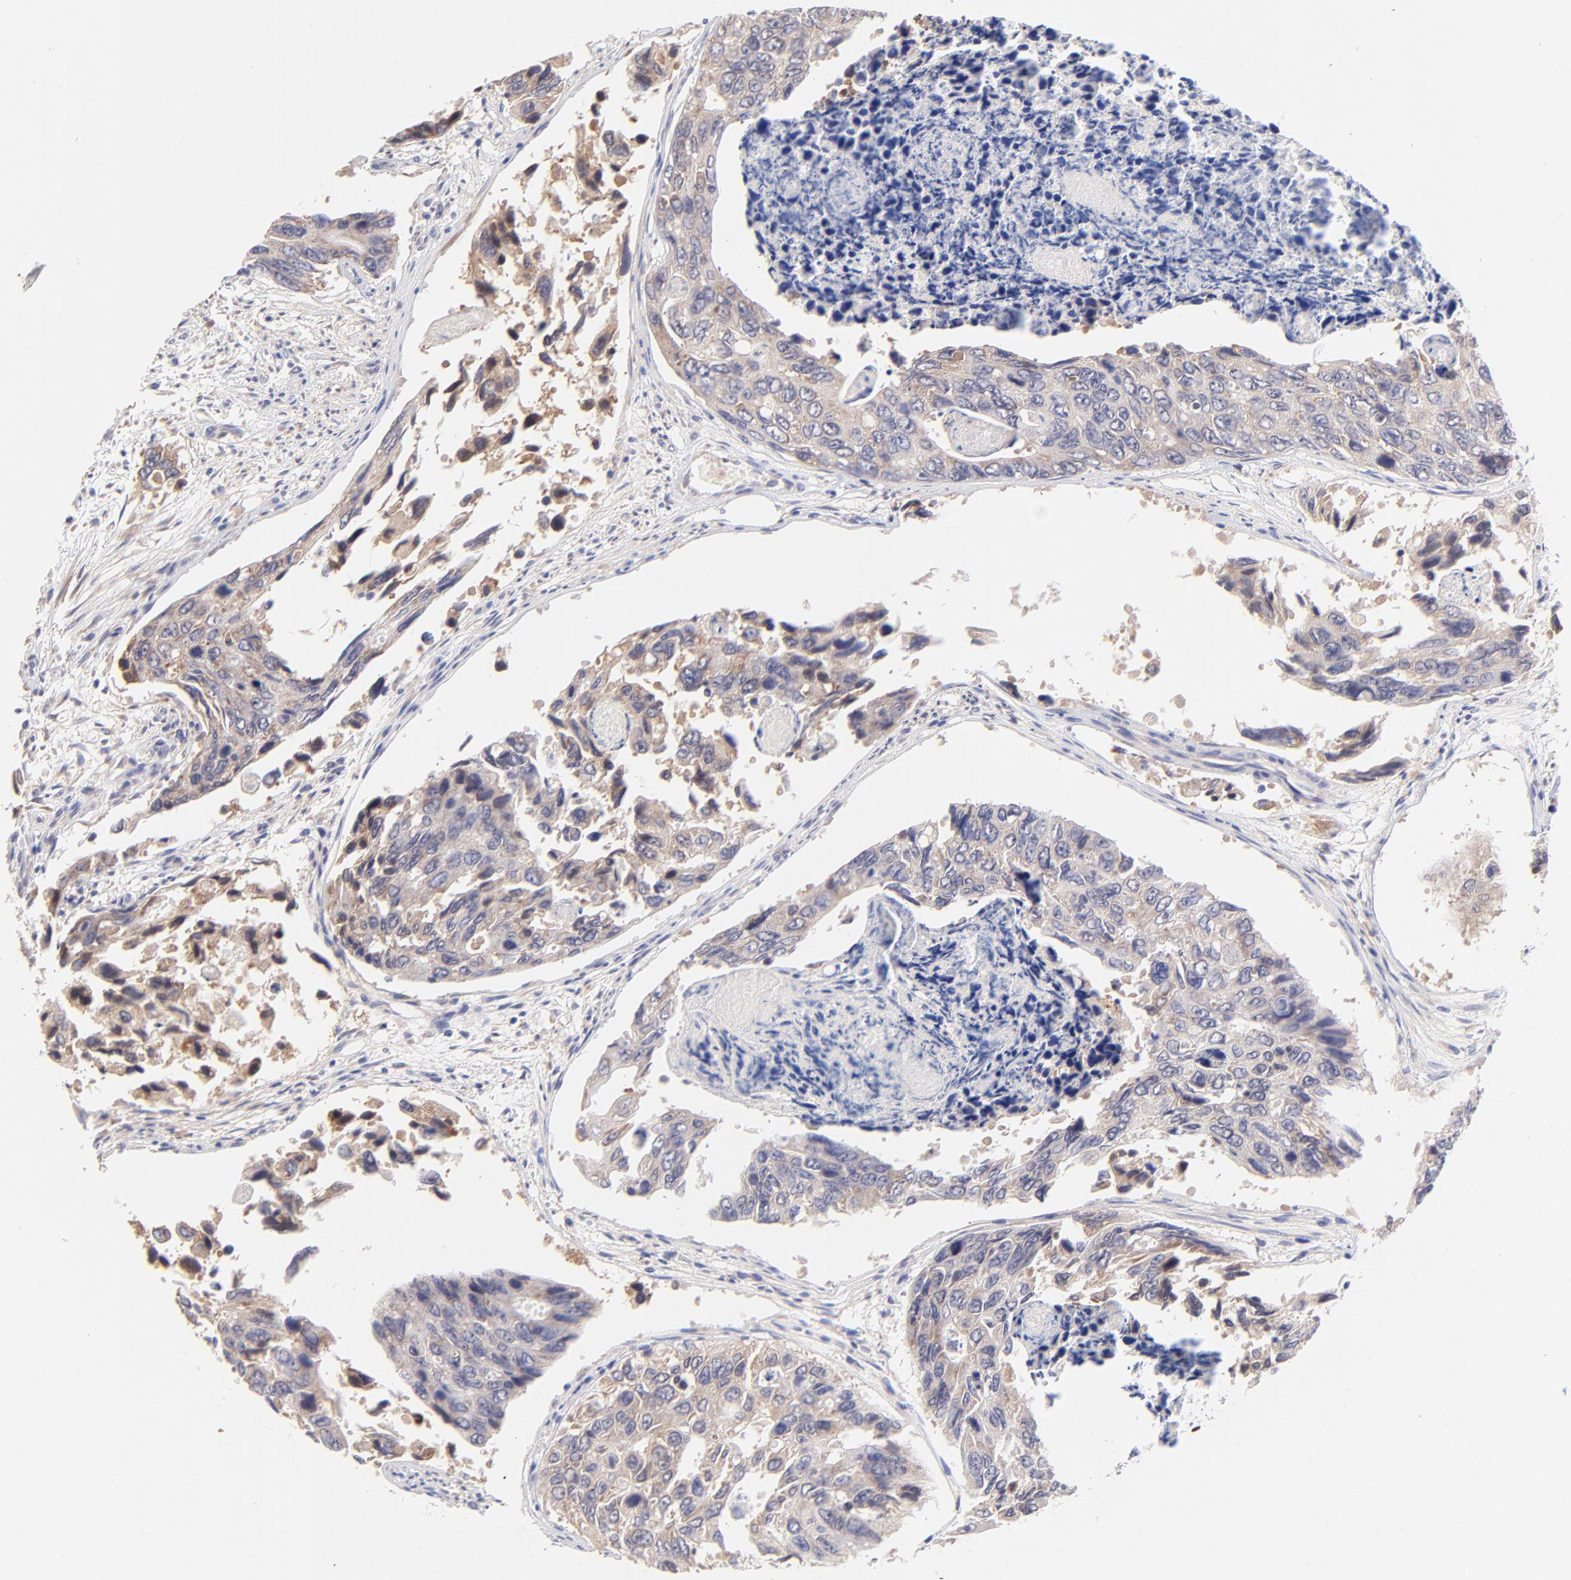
{"staining": {"intensity": "moderate", "quantity": ">75%", "location": "cytoplasmic/membranous"}, "tissue": "colorectal cancer", "cell_type": "Tumor cells", "image_type": "cancer", "snomed": [{"axis": "morphology", "description": "Adenocarcinoma, NOS"}, {"axis": "topography", "description": "Colon"}], "caption": "Protein staining shows moderate cytoplasmic/membranous expression in about >75% of tumor cells in adenocarcinoma (colorectal).", "gene": "RPL11", "patient": {"sex": "female", "age": 86}}